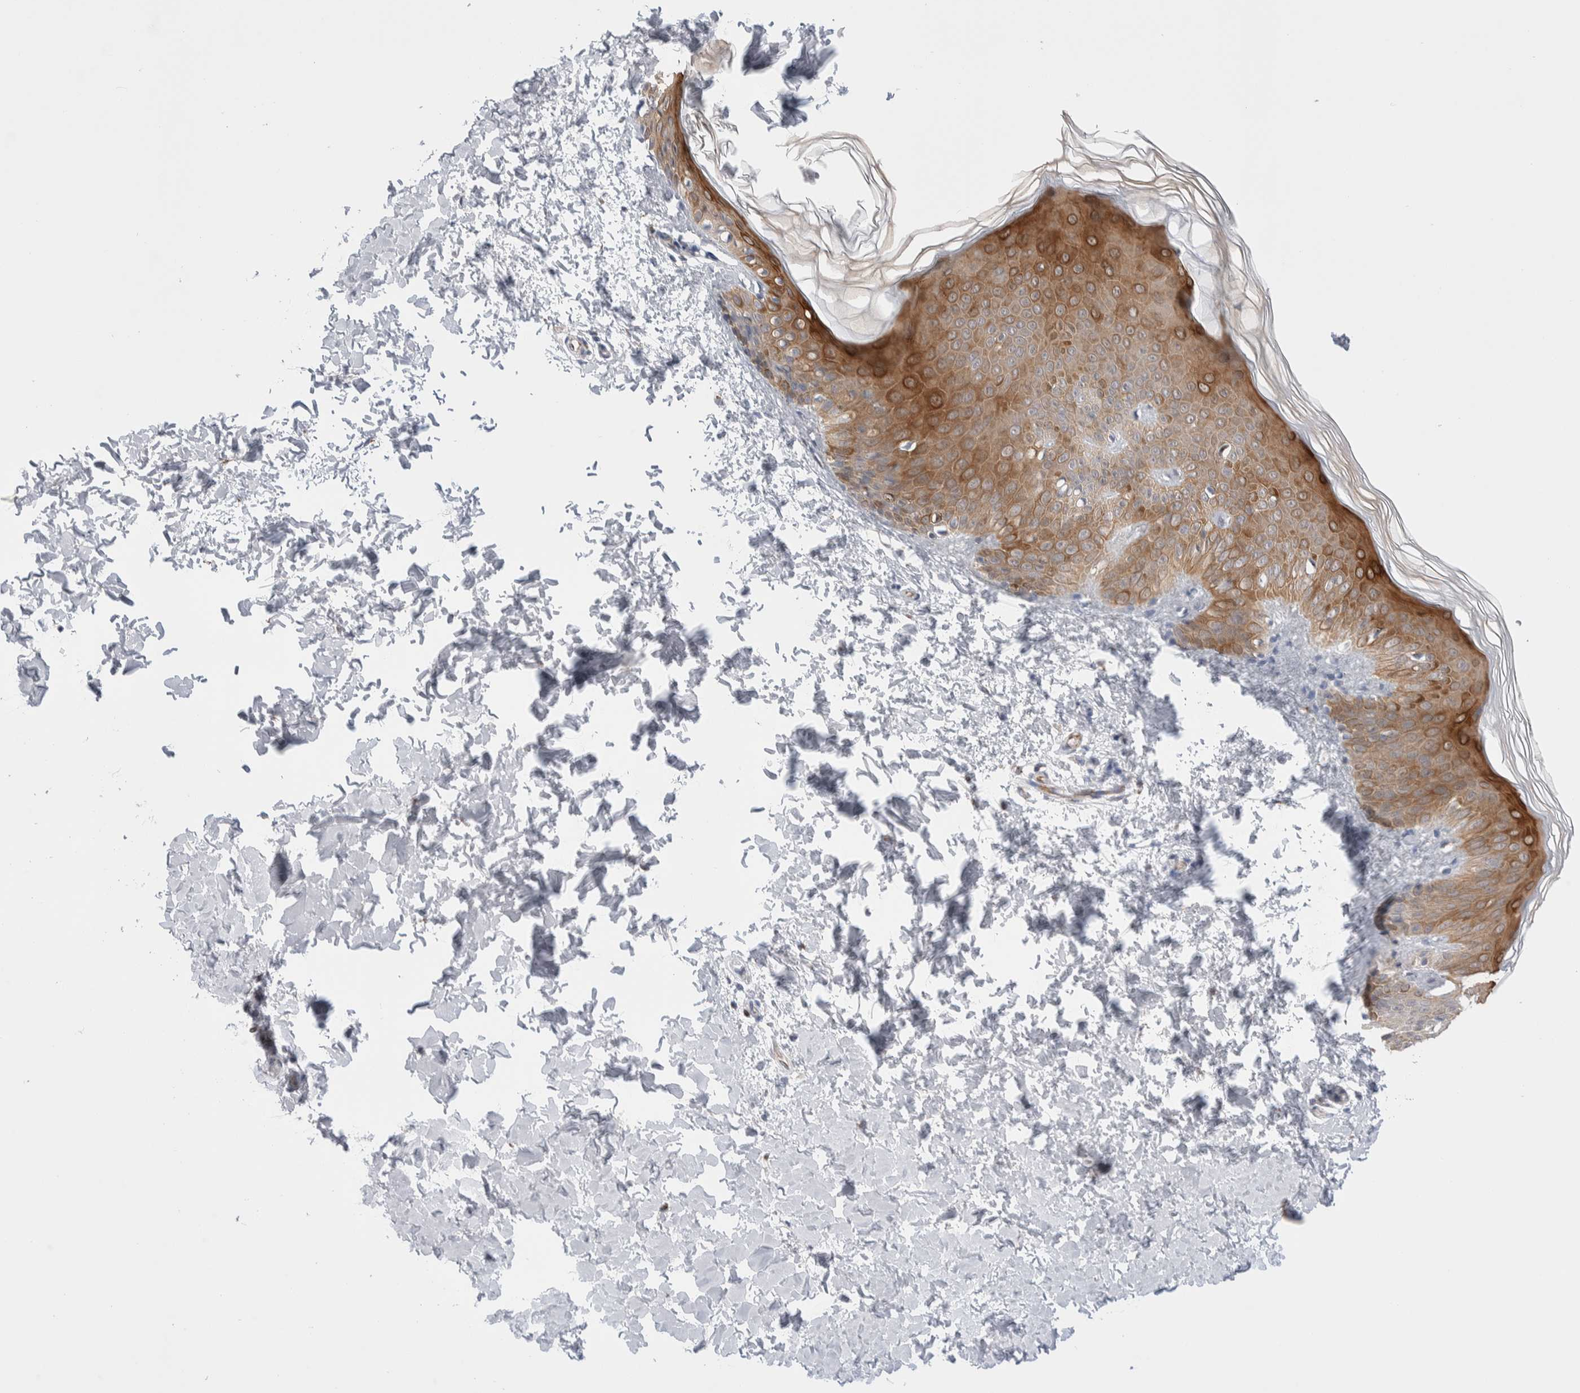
{"staining": {"intensity": "negative", "quantity": "none", "location": "none"}, "tissue": "skin", "cell_type": "Fibroblasts", "image_type": "normal", "snomed": [{"axis": "morphology", "description": "Normal tissue, NOS"}, {"axis": "morphology", "description": "Neoplasm, benign, NOS"}, {"axis": "topography", "description": "Skin"}, {"axis": "topography", "description": "Soft tissue"}], "caption": "Immunohistochemical staining of unremarkable skin exhibits no significant staining in fibroblasts.", "gene": "C1orf112", "patient": {"sex": "male", "age": 26}}